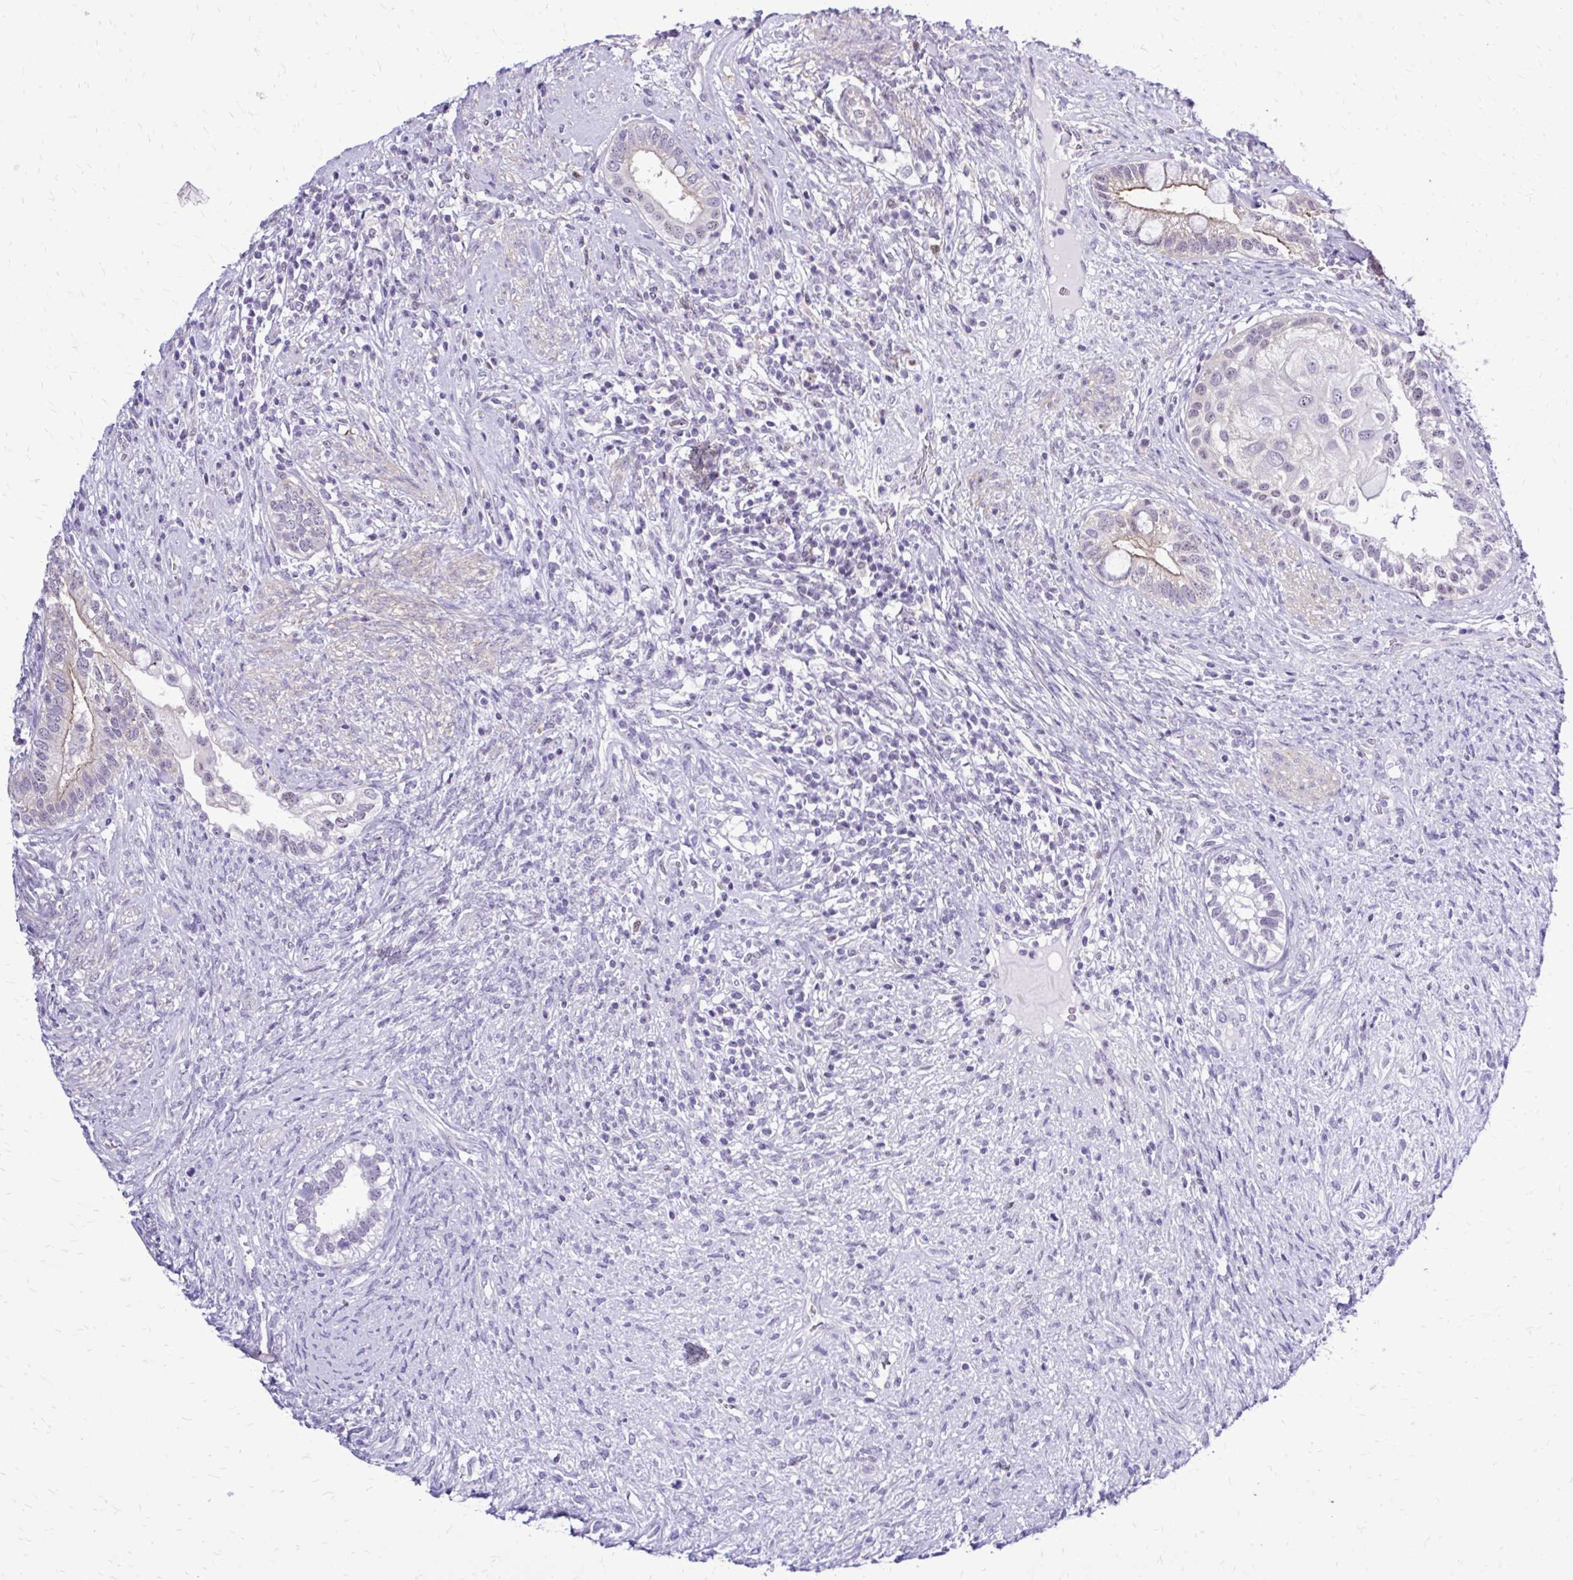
{"staining": {"intensity": "moderate", "quantity": "<25%", "location": "cytoplasmic/membranous"}, "tissue": "testis cancer", "cell_type": "Tumor cells", "image_type": "cancer", "snomed": [{"axis": "morphology", "description": "Seminoma, NOS"}, {"axis": "morphology", "description": "Carcinoma, Embryonal, NOS"}, {"axis": "topography", "description": "Testis"}], "caption": "Protein expression analysis of human embryonal carcinoma (testis) reveals moderate cytoplasmic/membranous expression in approximately <25% of tumor cells.", "gene": "RASL11B", "patient": {"sex": "male", "age": 41}}